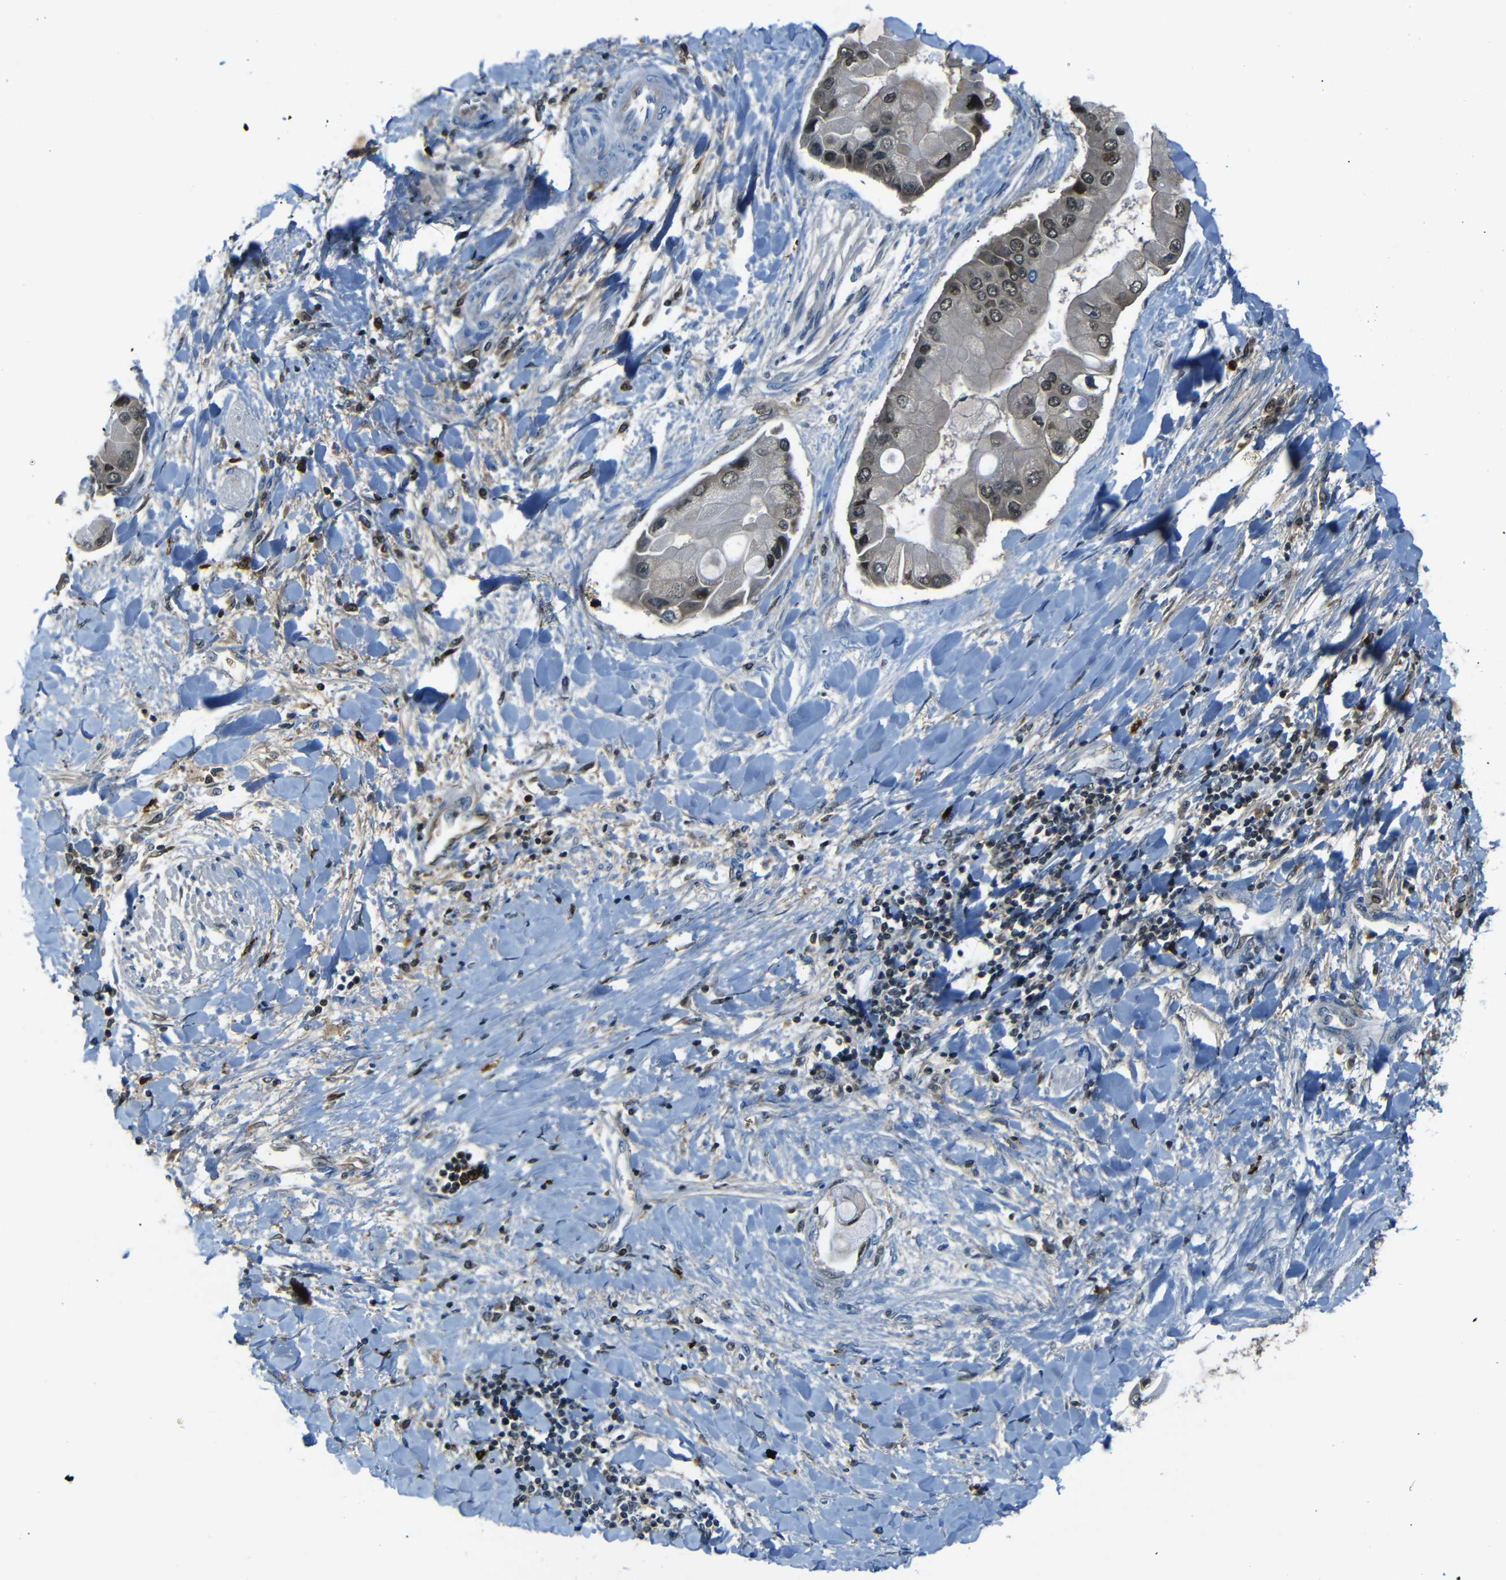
{"staining": {"intensity": "negative", "quantity": "none", "location": "none"}, "tissue": "liver cancer", "cell_type": "Tumor cells", "image_type": "cancer", "snomed": [{"axis": "morphology", "description": "Cholangiocarcinoma"}, {"axis": "topography", "description": "Liver"}], "caption": "DAB immunohistochemical staining of cholangiocarcinoma (liver) displays no significant positivity in tumor cells.", "gene": "SERPINA1", "patient": {"sex": "male", "age": 50}}